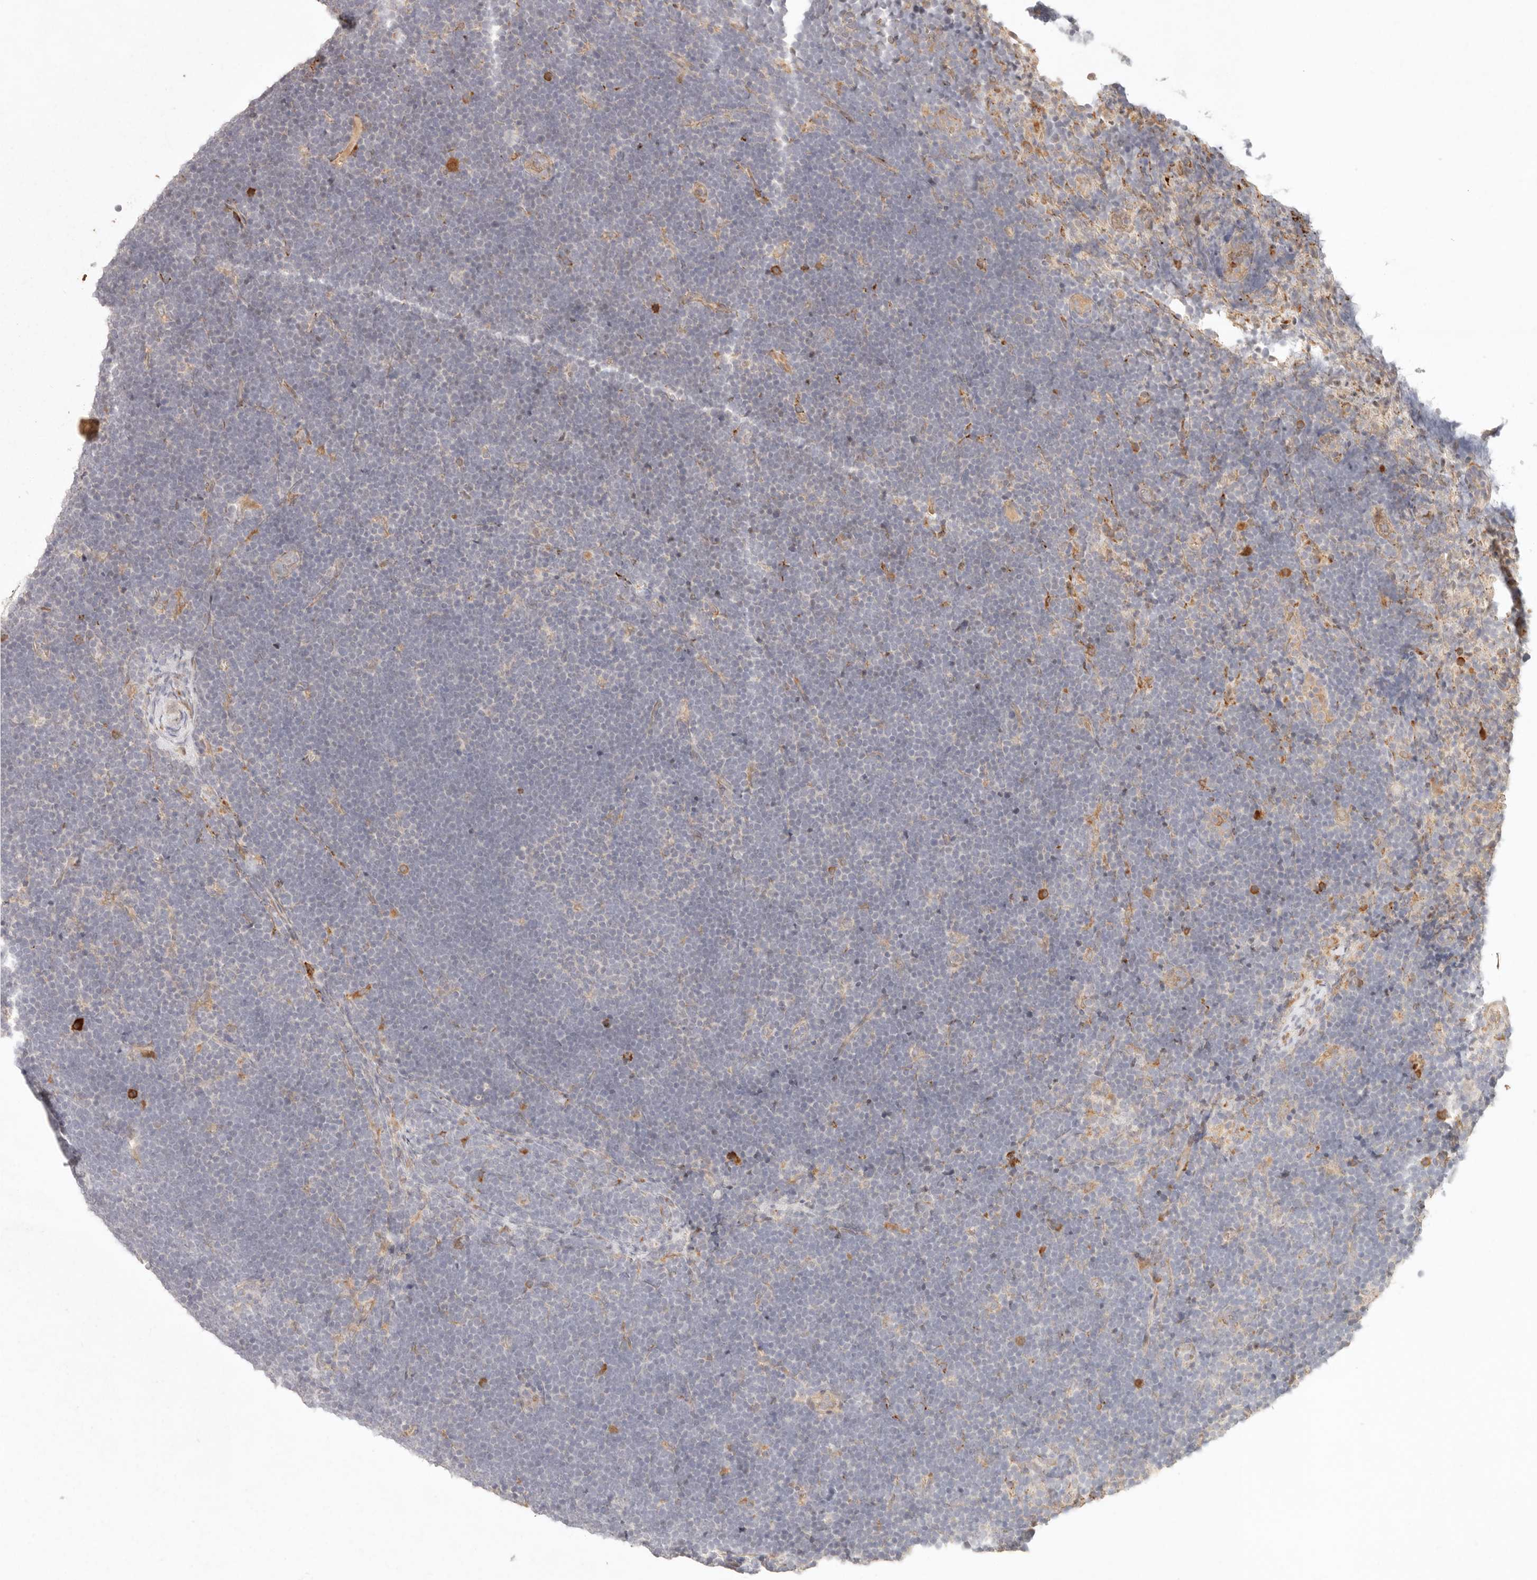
{"staining": {"intensity": "negative", "quantity": "none", "location": "none"}, "tissue": "lymphoma", "cell_type": "Tumor cells", "image_type": "cancer", "snomed": [{"axis": "morphology", "description": "Malignant lymphoma, non-Hodgkin's type, High grade"}, {"axis": "topography", "description": "Lymph node"}], "caption": "DAB immunohistochemical staining of human high-grade malignant lymphoma, non-Hodgkin's type displays no significant positivity in tumor cells.", "gene": "C1orf127", "patient": {"sex": "male", "age": 13}}